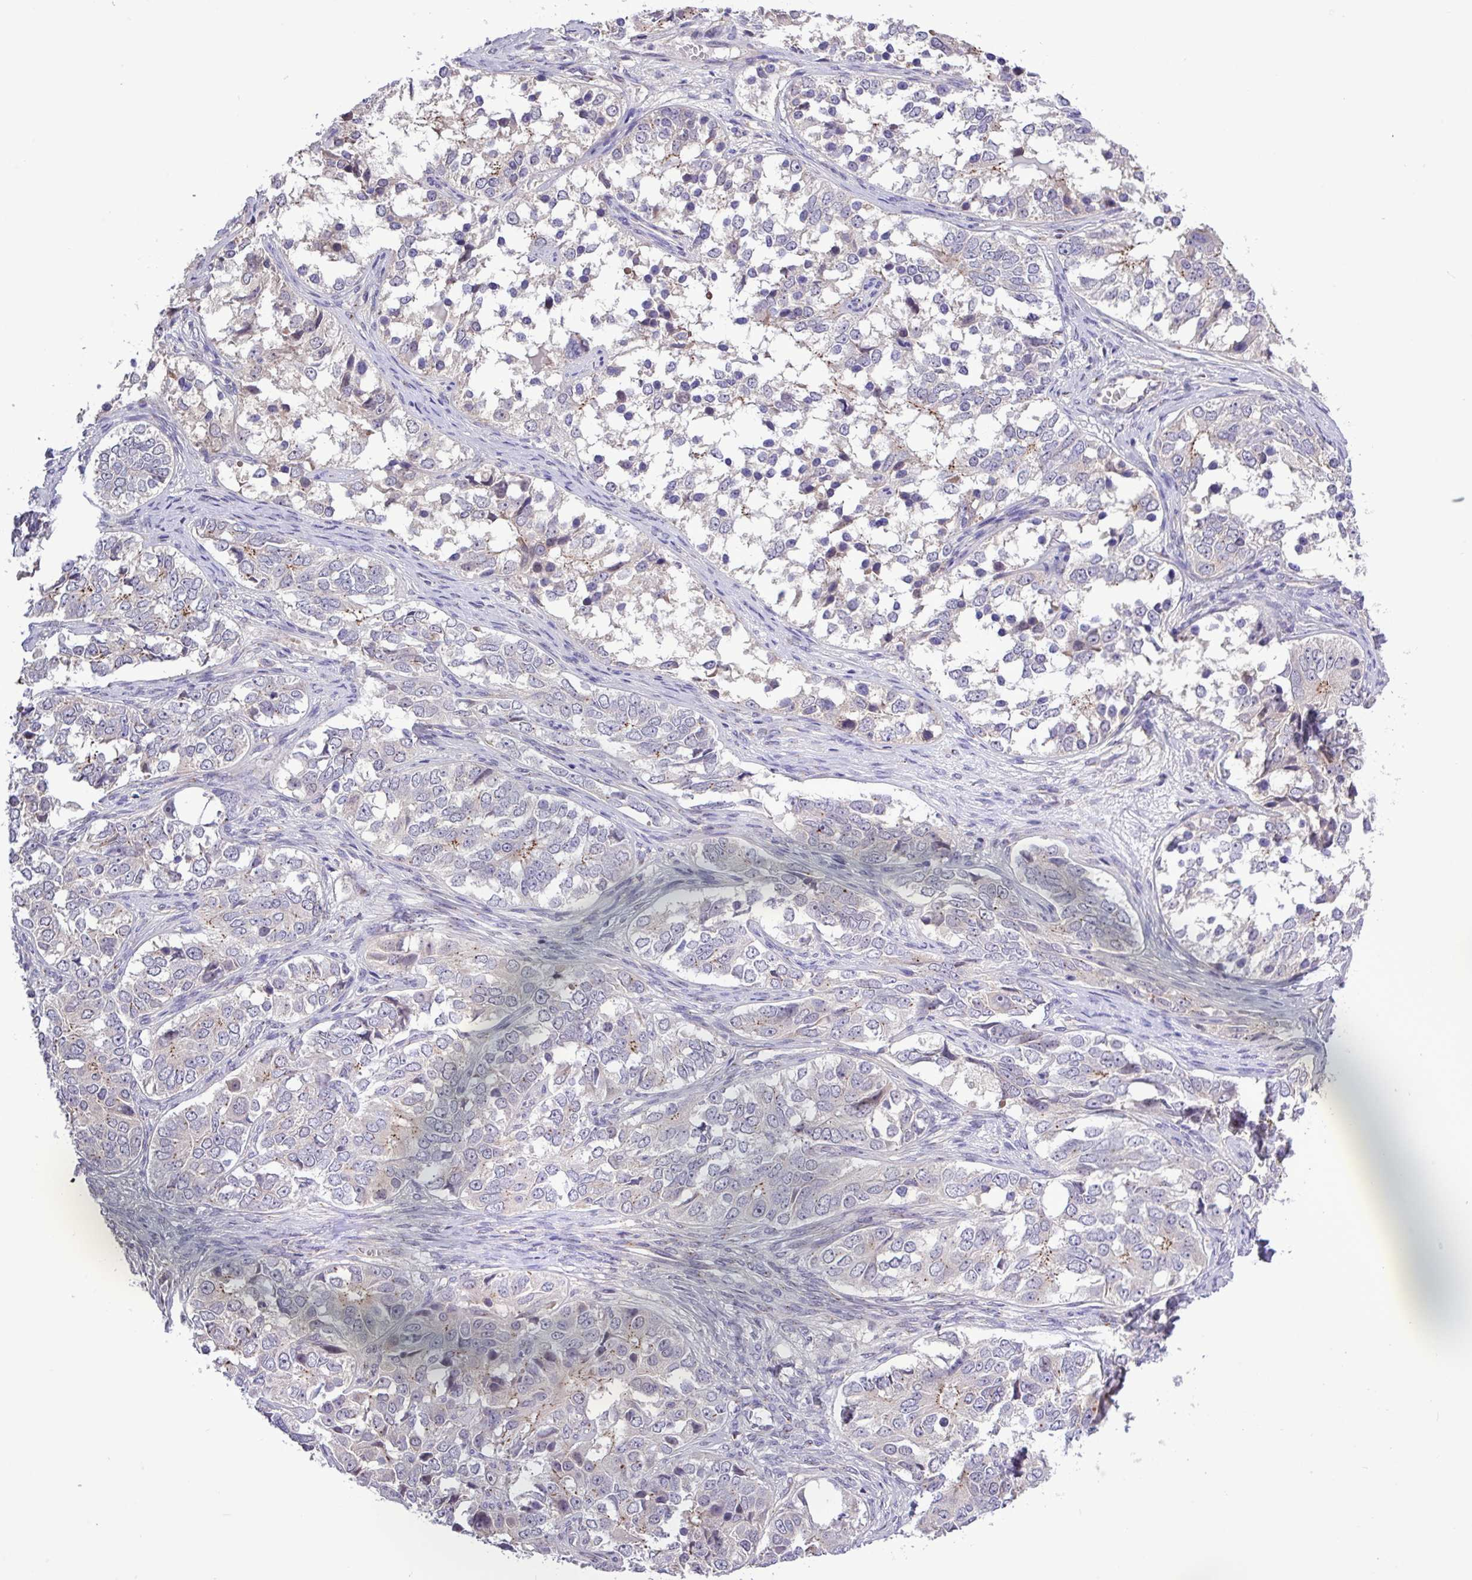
{"staining": {"intensity": "weak", "quantity": "<25%", "location": "cytoplasmic/membranous"}, "tissue": "ovarian cancer", "cell_type": "Tumor cells", "image_type": "cancer", "snomed": [{"axis": "morphology", "description": "Carcinoma, endometroid"}, {"axis": "topography", "description": "Ovary"}], "caption": "Tumor cells are negative for brown protein staining in endometroid carcinoma (ovarian).", "gene": "SPINK8", "patient": {"sex": "female", "age": 51}}